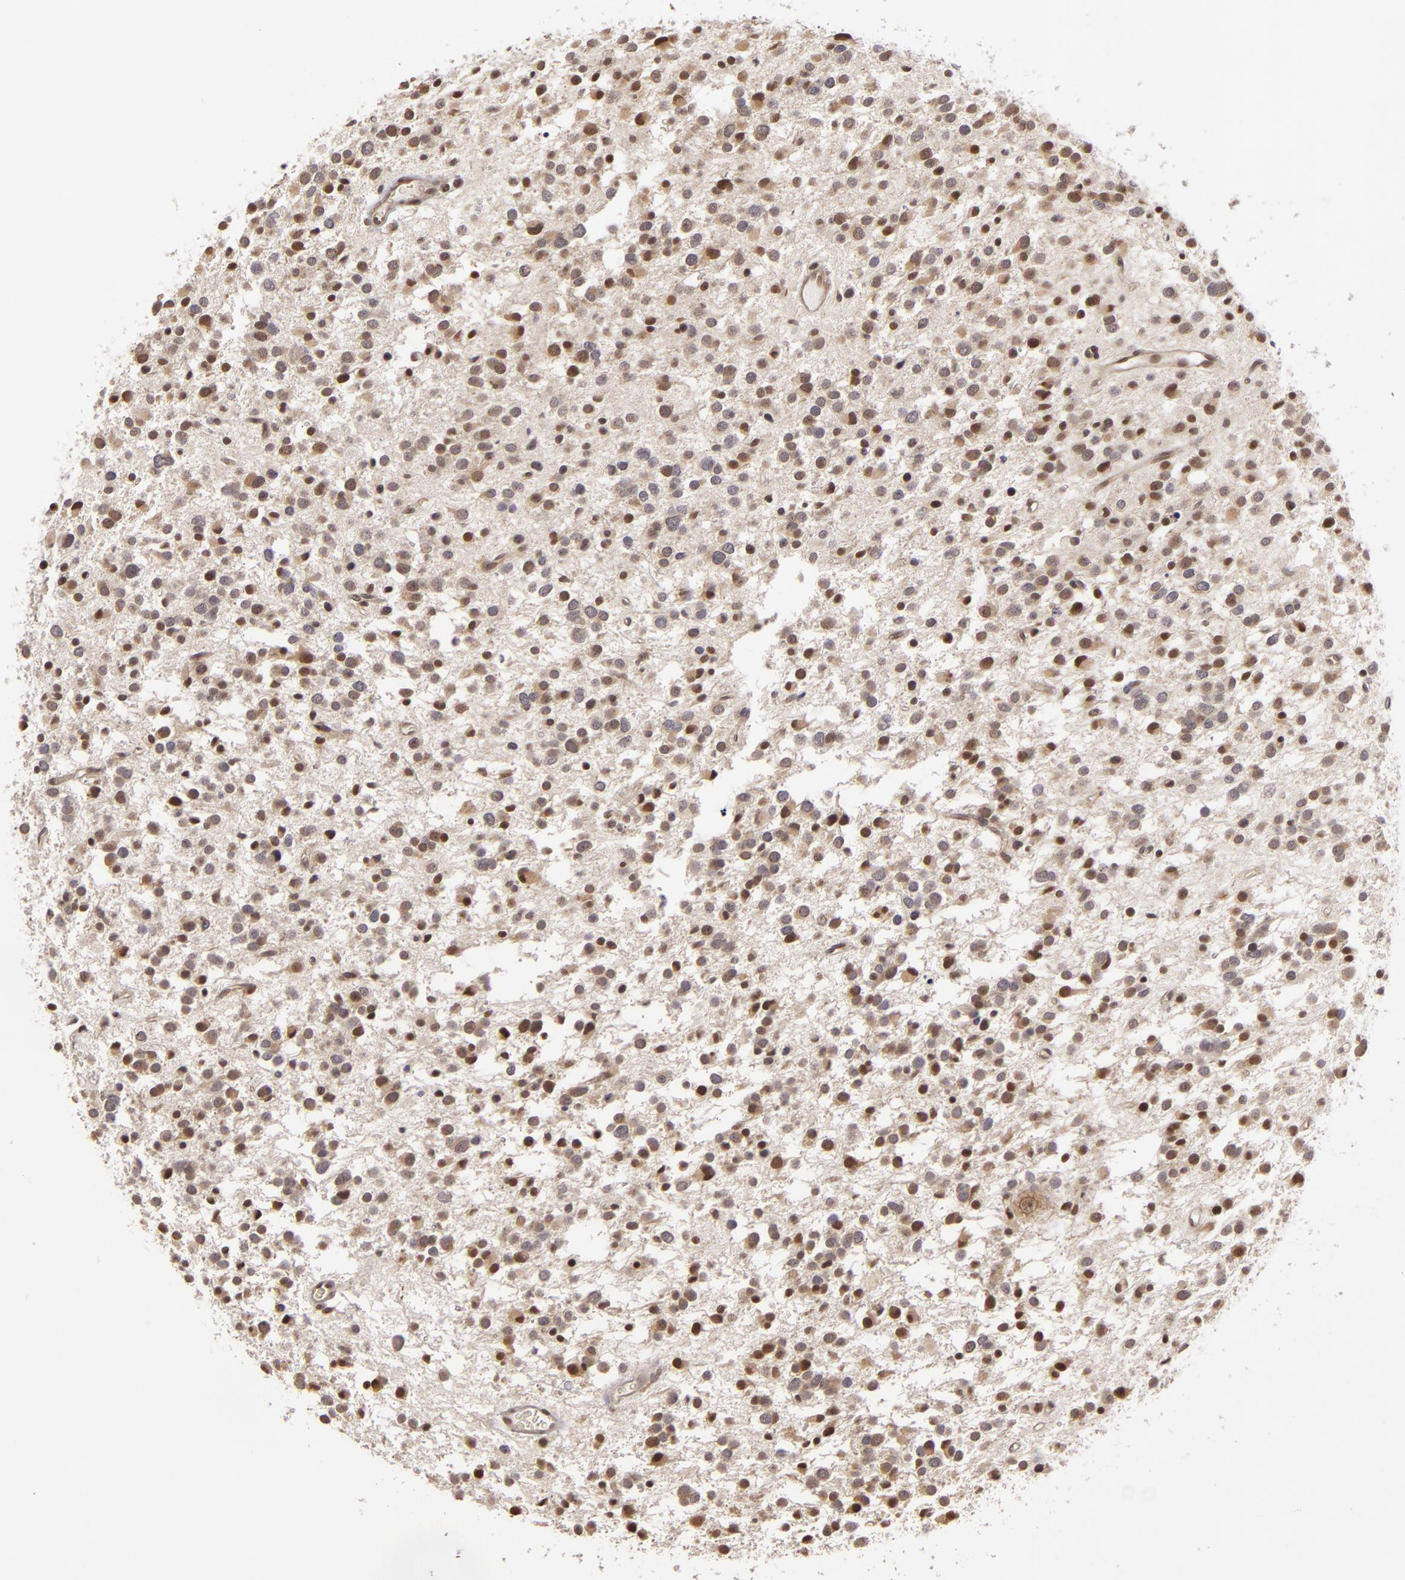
{"staining": {"intensity": "moderate", "quantity": ">75%", "location": "nuclear"}, "tissue": "glioma", "cell_type": "Tumor cells", "image_type": "cancer", "snomed": [{"axis": "morphology", "description": "Glioma, malignant, Low grade"}, {"axis": "topography", "description": "Brain"}], "caption": "The image demonstrates staining of glioma, revealing moderate nuclear protein positivity (brown color) within tumor cells. (brown staining indicates protein expression, while blue staining denotes nuclei).", "gene": "ZNF133", "patient": {"sex": "female", "age": 36}}